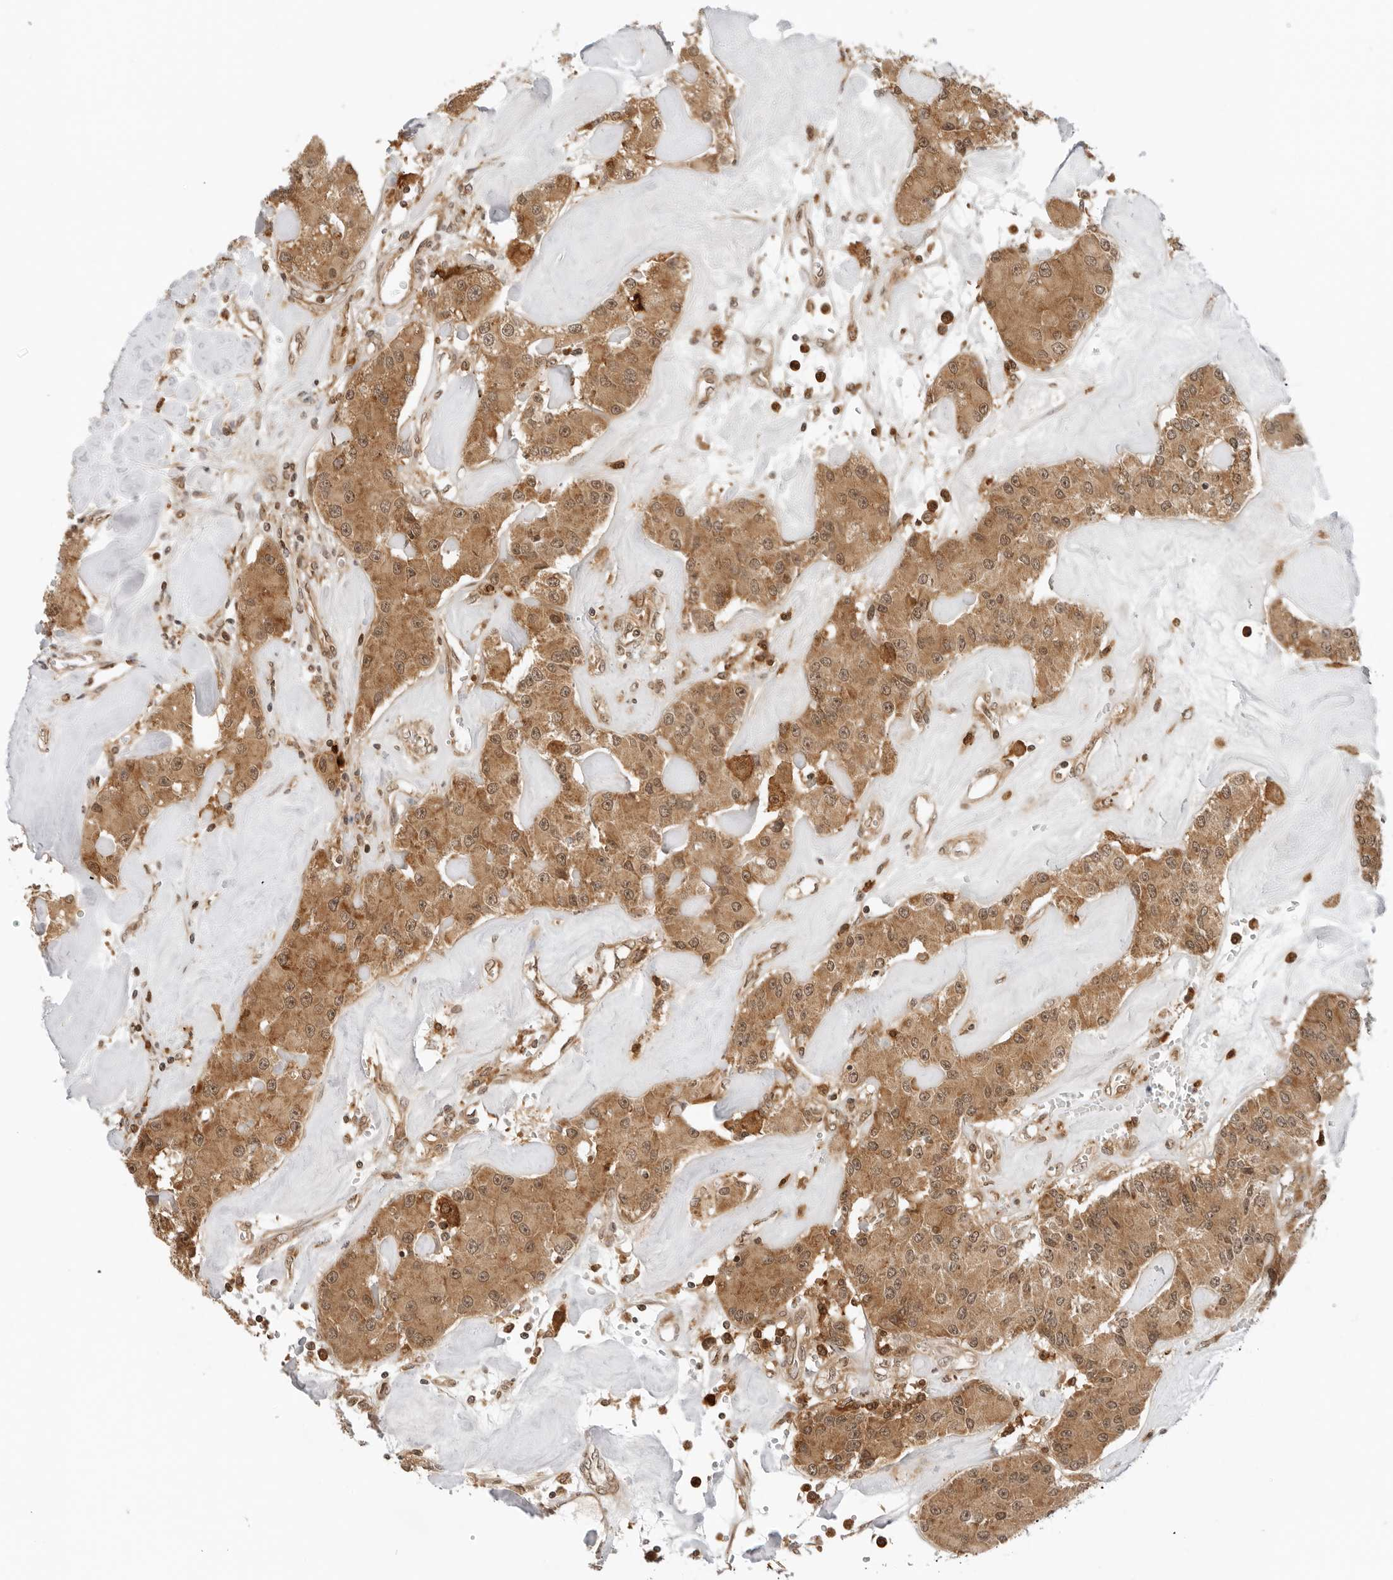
{"staining": {"intensity": "moderate", "quantity": ">75%", "location": "cytoplasmic/membranous"}, "tissue": "carcinoid", "cell_type": "Tumor cells", "image_type": "cancer", "snomed": [{"axis": "morphology", "description": "Carcinoid, malignant, NOS"}, {"axis": "topography", "description": "Pancreas"}], "caption": "Immunohistochemistry micrograph of neoplastic tissue: carcinoid (malignant) stained using IHC shows medium levels of moderate protein expression localized specifically in the cytoplasmic/membranous of tumor cells, appearing as a cytoplasmic/membranous brown color.", "gene": "RC3H1", "patient": {"sex": "male", "age": 41}}